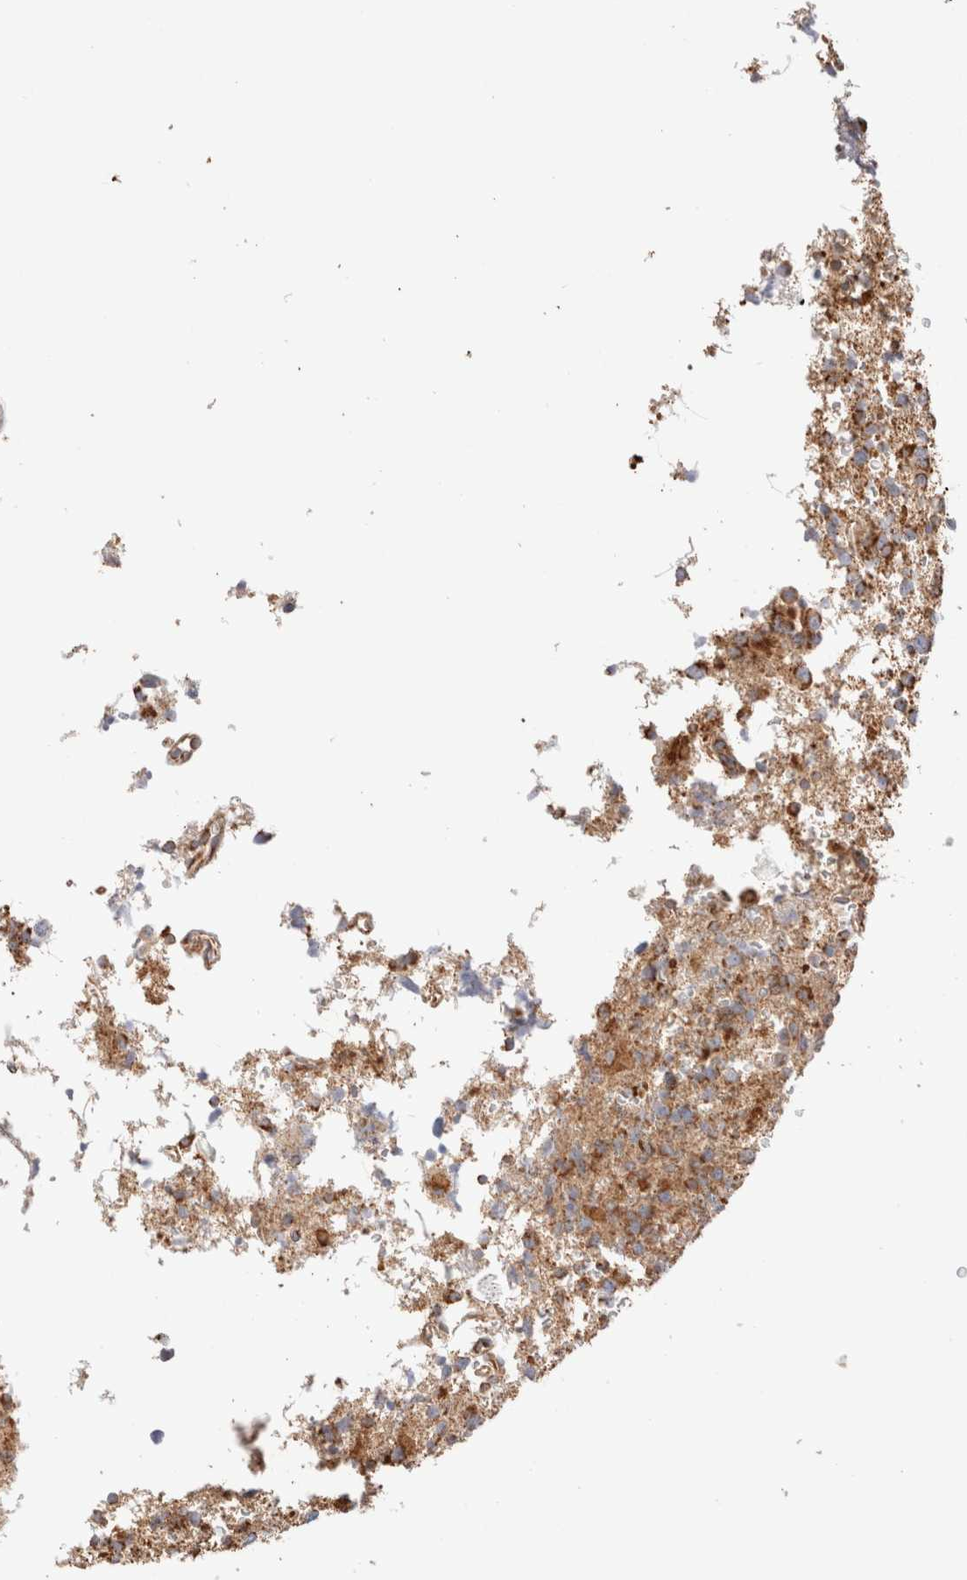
{"staining": {"intensity": "moderate", "quantity": ">75%", "location": "cytoplasmic/membranous"}, "tissue": "glioma", "cell_type": "Tumor cells", "image_type": "cancer", "snomed": [{"axis": "morphology", "description": "Glioma, malignant, High grade"}, {"axis": "topography", "description": "Brain"}], "caption": "Immunohistochemistry (IHC) photomicrograph of human malignant glioma (high-grade) stained for a protein (brown), which displays medium levels of moderate cytoplasmic/membranous positivity in about >75% of tumor cells.", "gene": "TMPPE", "patient": {"sex": "female", "age": 62}}